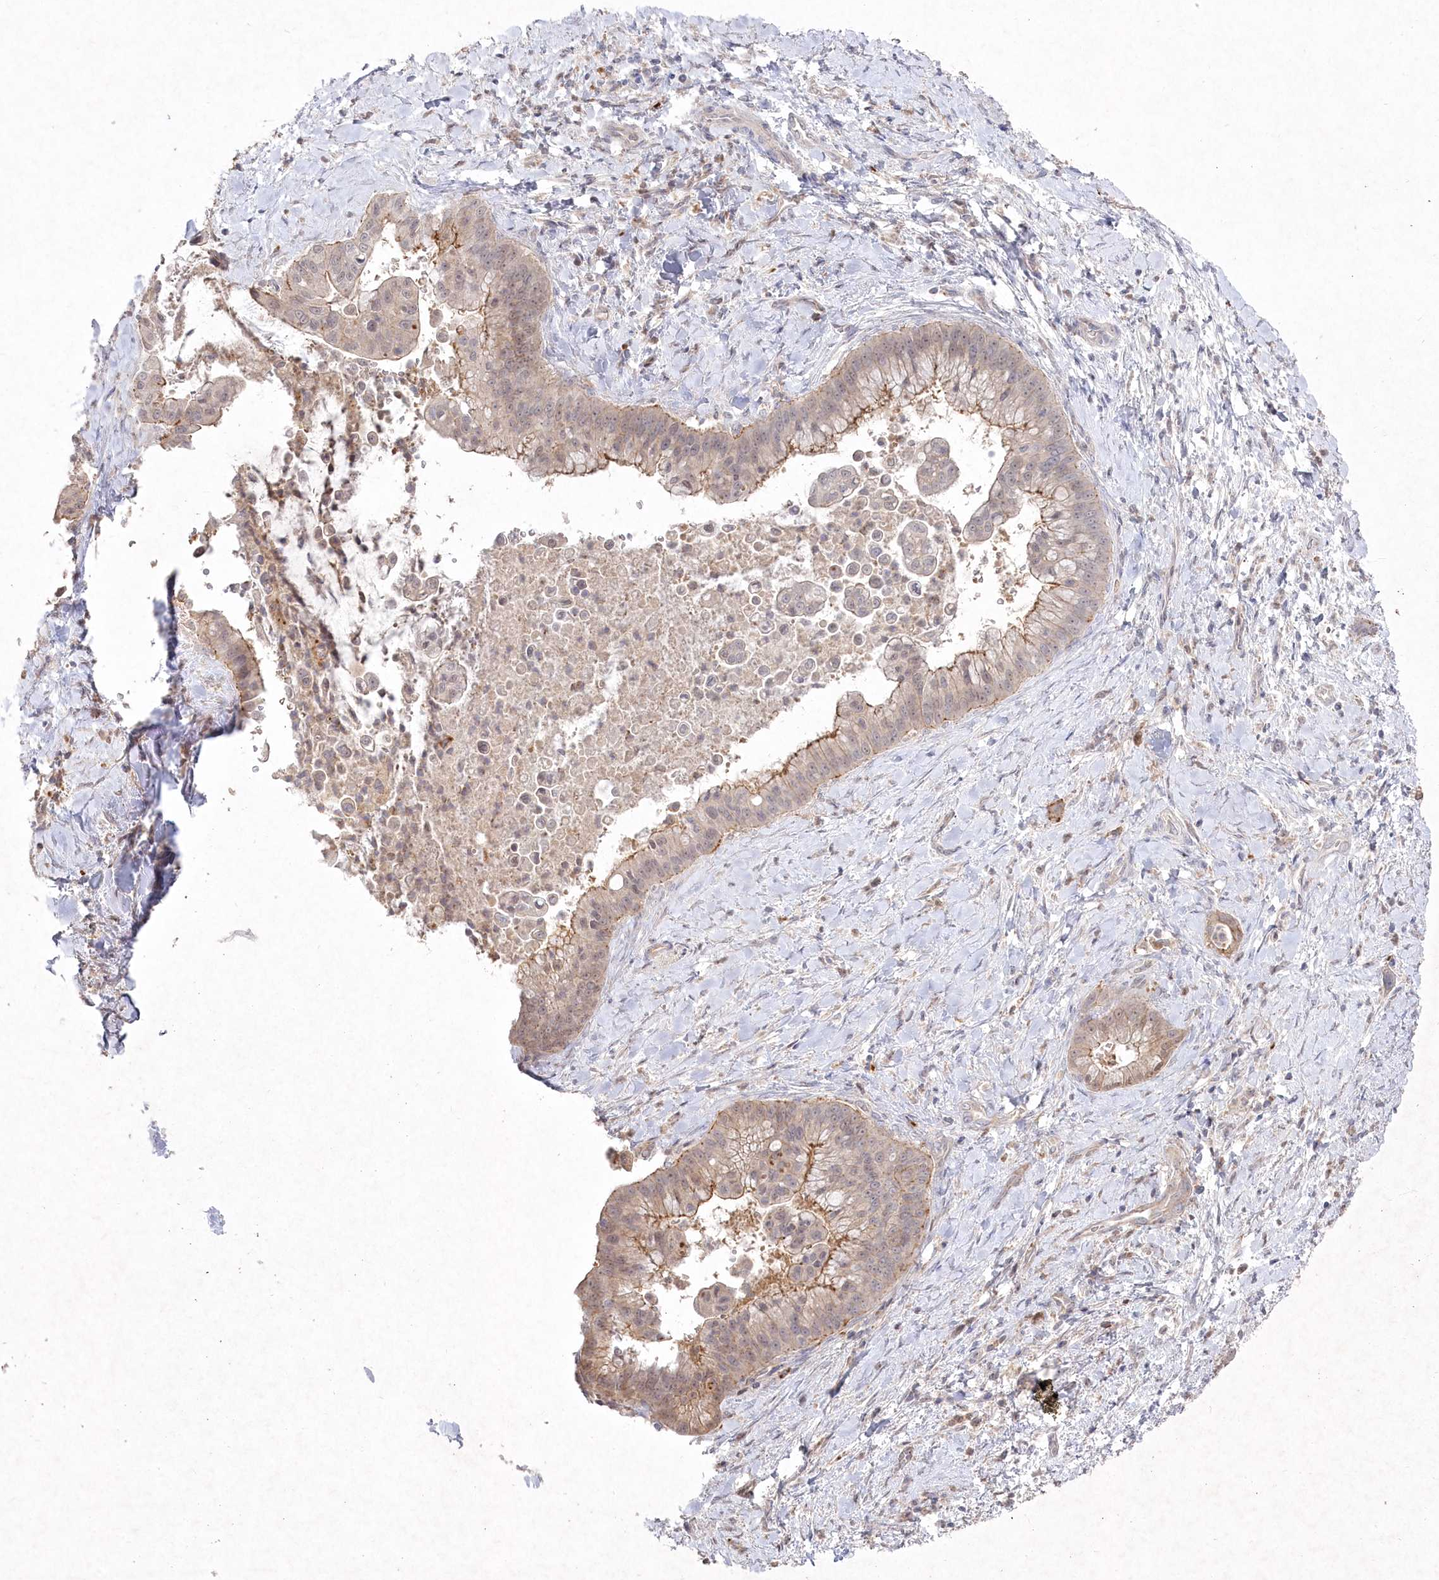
{"staining": {"intensity": "weak", "quantity": "<25%", "location": "cytoplasmic/membranous"}, "tissue": "liver cancer", "cell_type": "Tumor cells", "image_type": "cancer", "snomed": [{"axis": "morphology", "description": "Cholangiocarcinoma"}, {"axis": "topography", "description": "Liver"}], "caption": "There is no significant expression in tumor cells of liver cancer (cholangiocarcinoma).", "gene": "TGFBRAP1", "patient": {"sex": "female", "age": 54}}